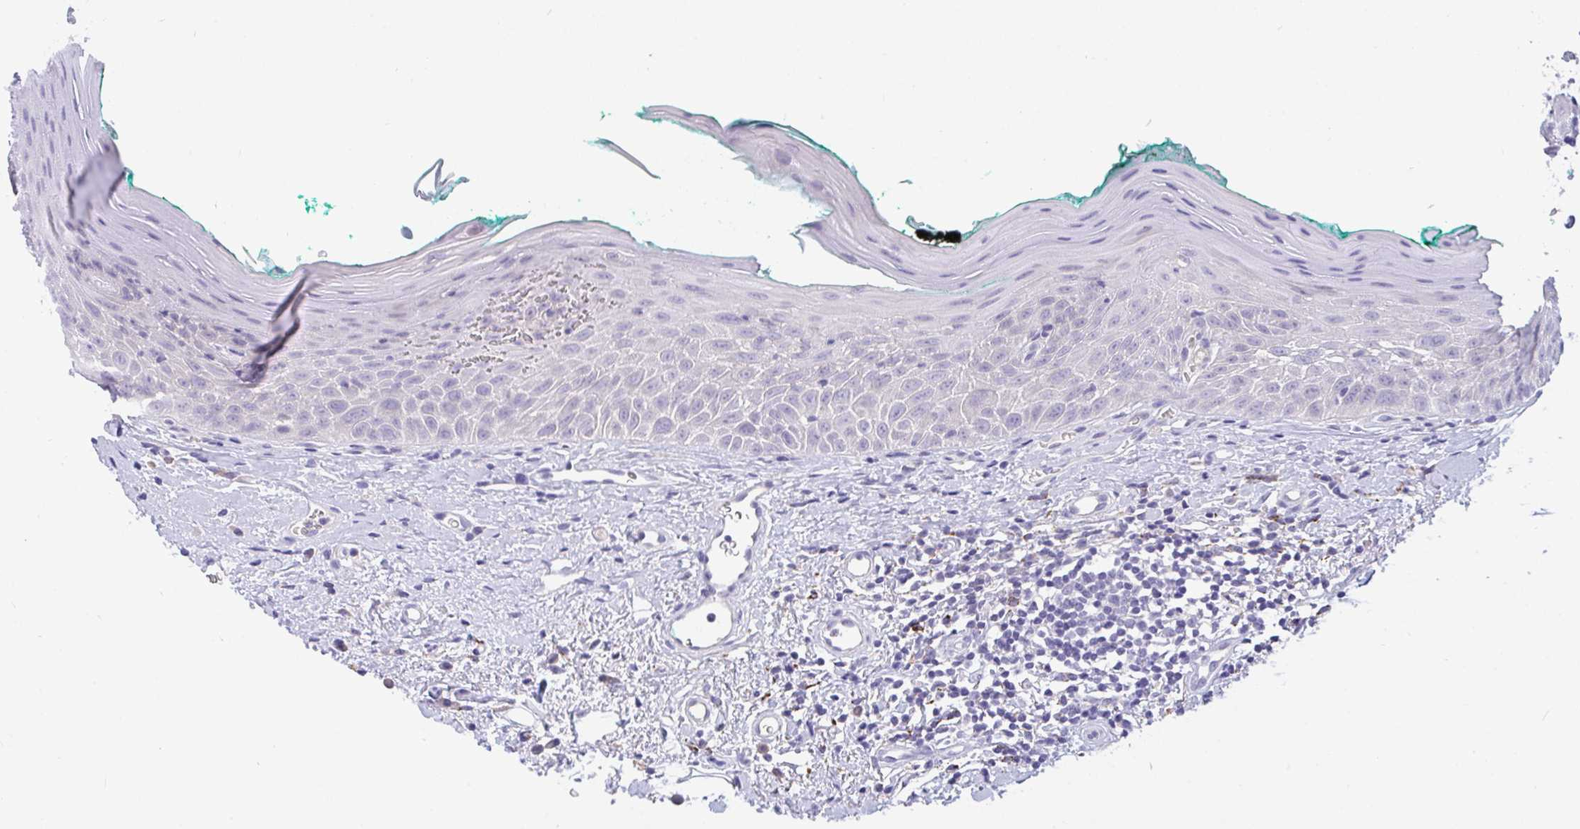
{"staining": {"intensity": "negative", "quantity": "none", "location": "none"}, "tissue": "oral mucosa", "cell_type": "Squamous epithelial cells", "image_type": "normal", "snomed": [{"axis": "morphology", "description": "Normal tissue, NOS"}, {"axis": "topography", "description": "Oral tissue"}, {"axis": "topography", "description": "Tounge, NOS"}], "caption": "This is an immunohistochemistry image of normal human oral mucosa. There is no expression in squamous epithelial cells.", "gene": "SEMA6B", "patient": {"sex": "male", "age": 83}}